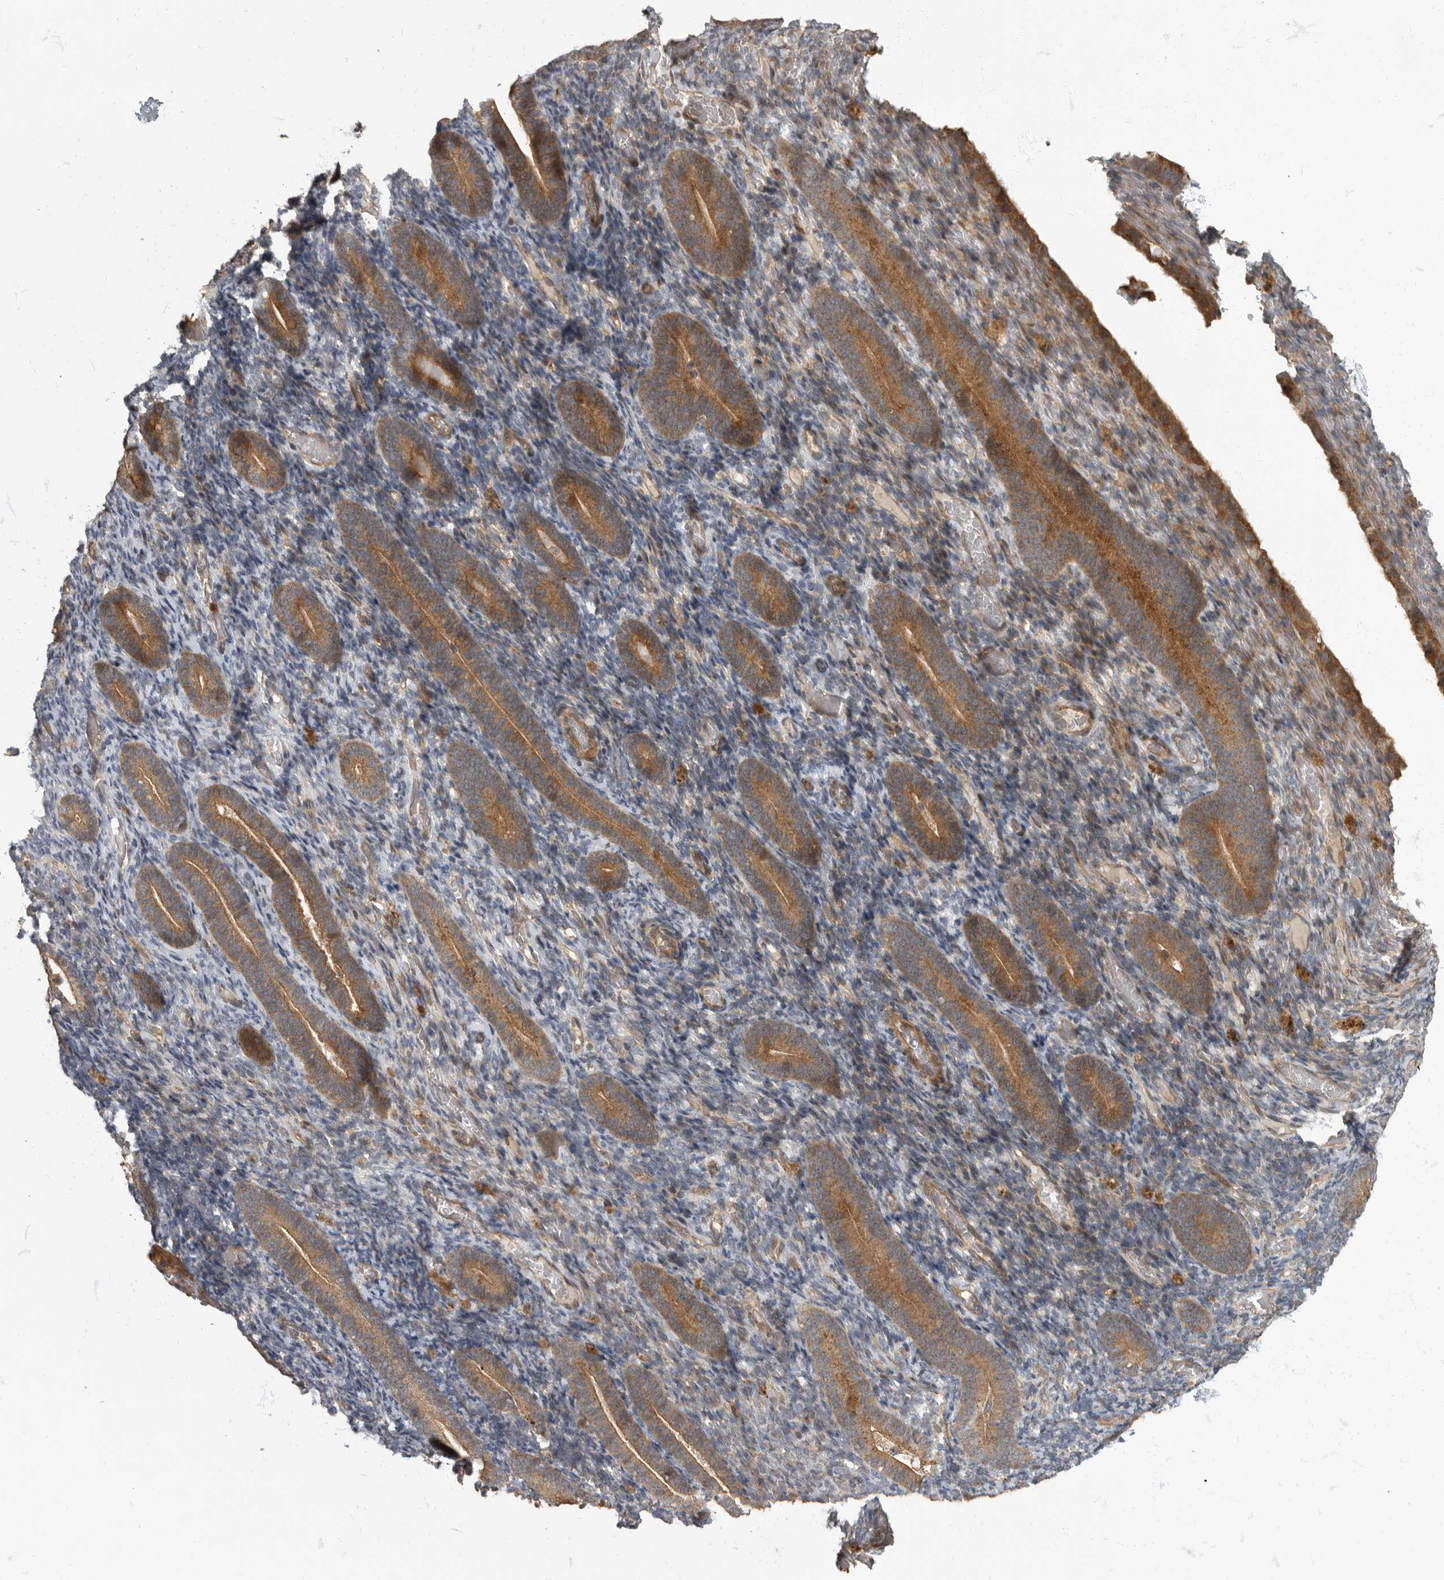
{"staining": {"intensity": "negative", "quantity": "none", "location": "none"}, "tissue": "endometrium", "cell_type": "Cells in endometrial stroma", "image_type": "normal", "snomed": [{"axis": "morphology", "description": "Normal tissue, NOS"}, {"axis": "topography", "description": "Endometrium"}], "caption": "Immunohistochemistry (IHC) photomicrograph of normal endometrium: endometrium stained with DAB (3,3'-diaminobenzidine) exhibits no significant protein positivity in cells in endometrial stroma. (Stains: DAB IHC with hematoxylin counter stain, Microscopy: brightfield microscopy at high magnification).", "gene": "IQCK", "patient": {"sex": "female", "age": 51}}